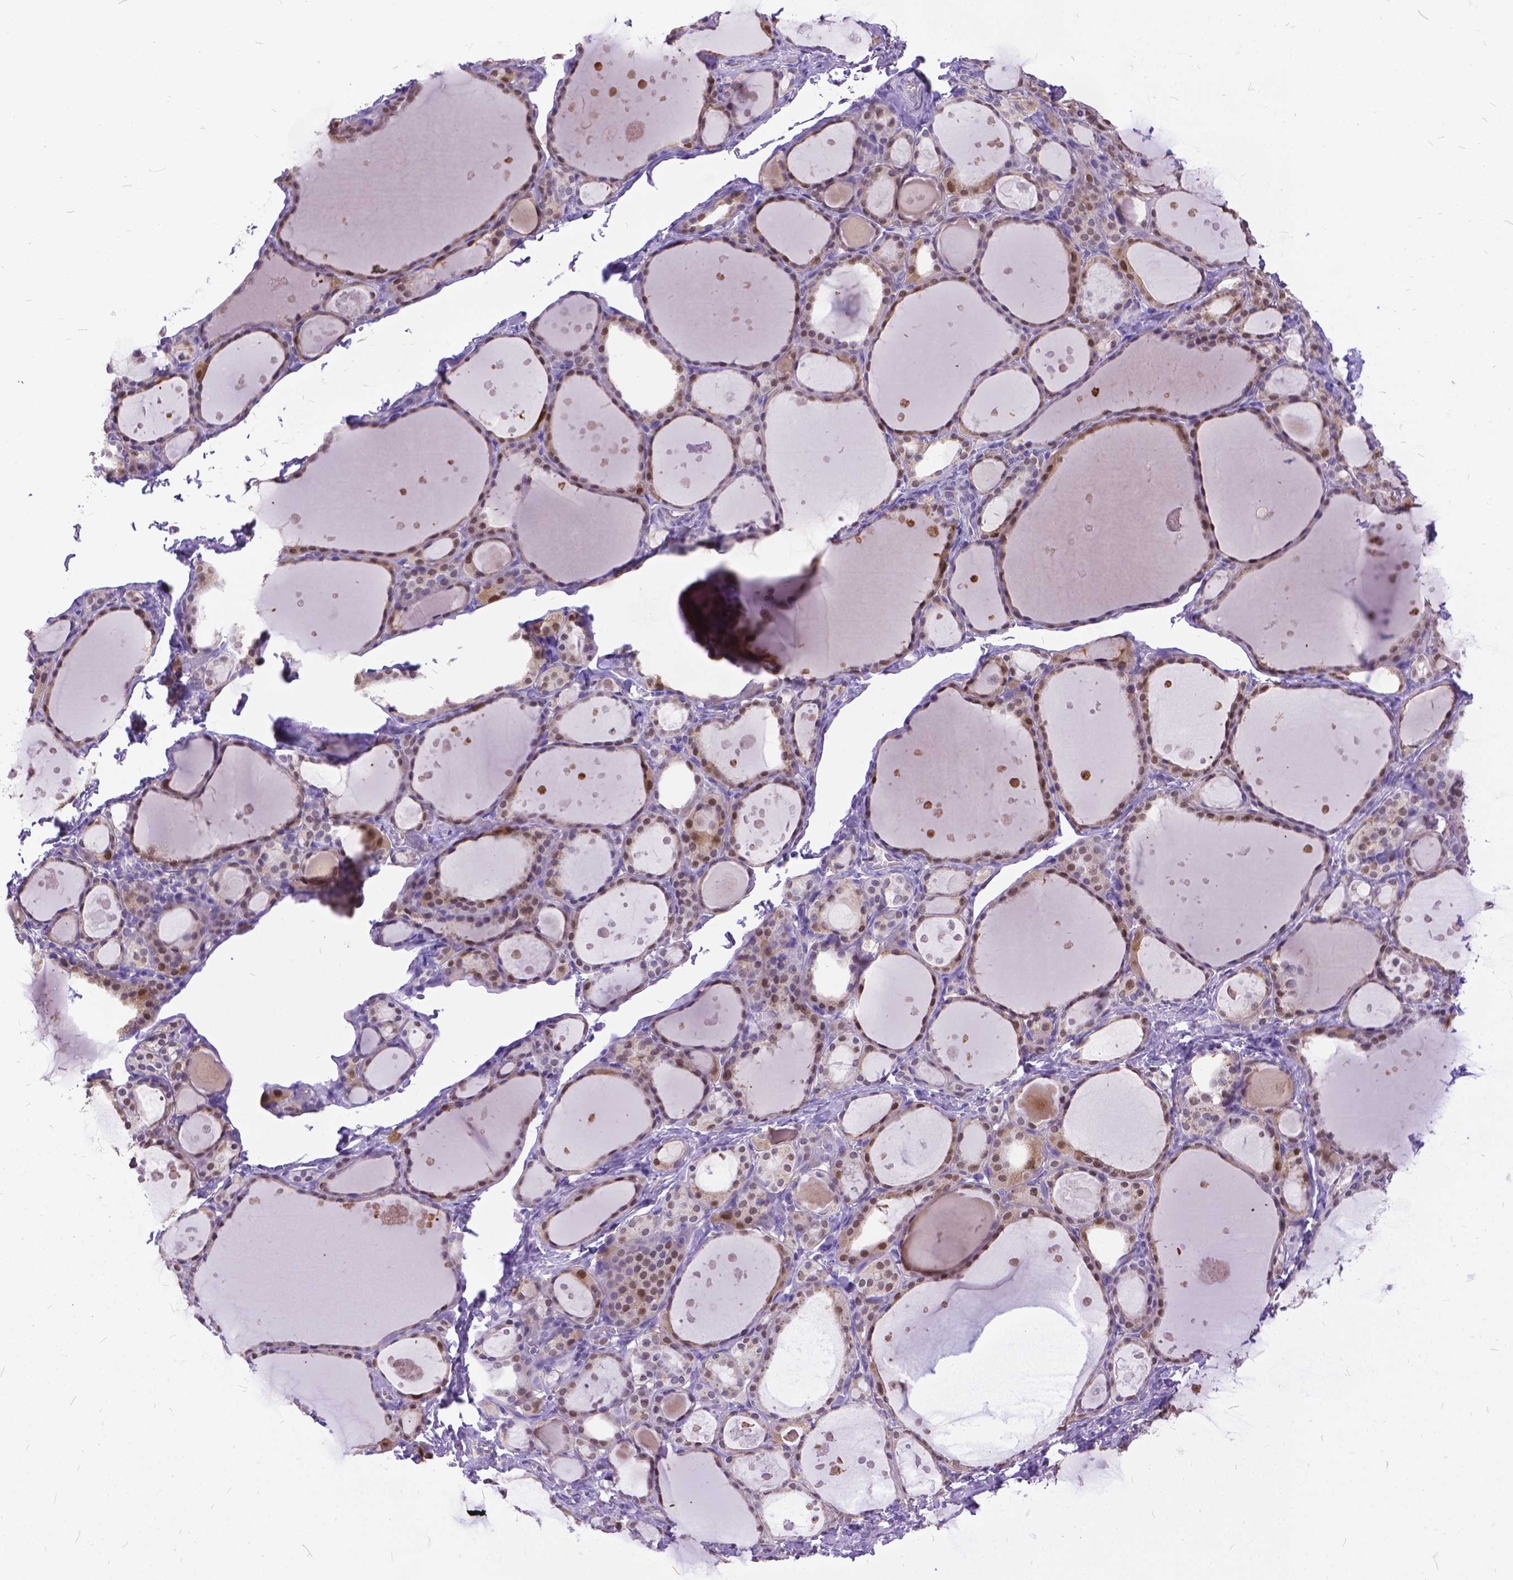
{"staining": {"intensity": "moderate", "quantity": "<25%", "location": "cytoplasmic/membranous,nuclear"}, "tissue": "thyroid gland", "cell_type": "Glandular cells", "image_type": "normal", "snomed": [{"axis": "morphology", "description": "Normal tissue, NOS"}, {"axis": "topography", "description": "Thyroid gland"}], "caption": "There is low levels of moderate cytoplasmic/membranous,nuclear expression in glandular cells of benign thyroid gland, as demonstrated by immunohistochemical staining (brown color).", "gene": "TMEM169", "patient": {"sex": "male", "age": 68}}